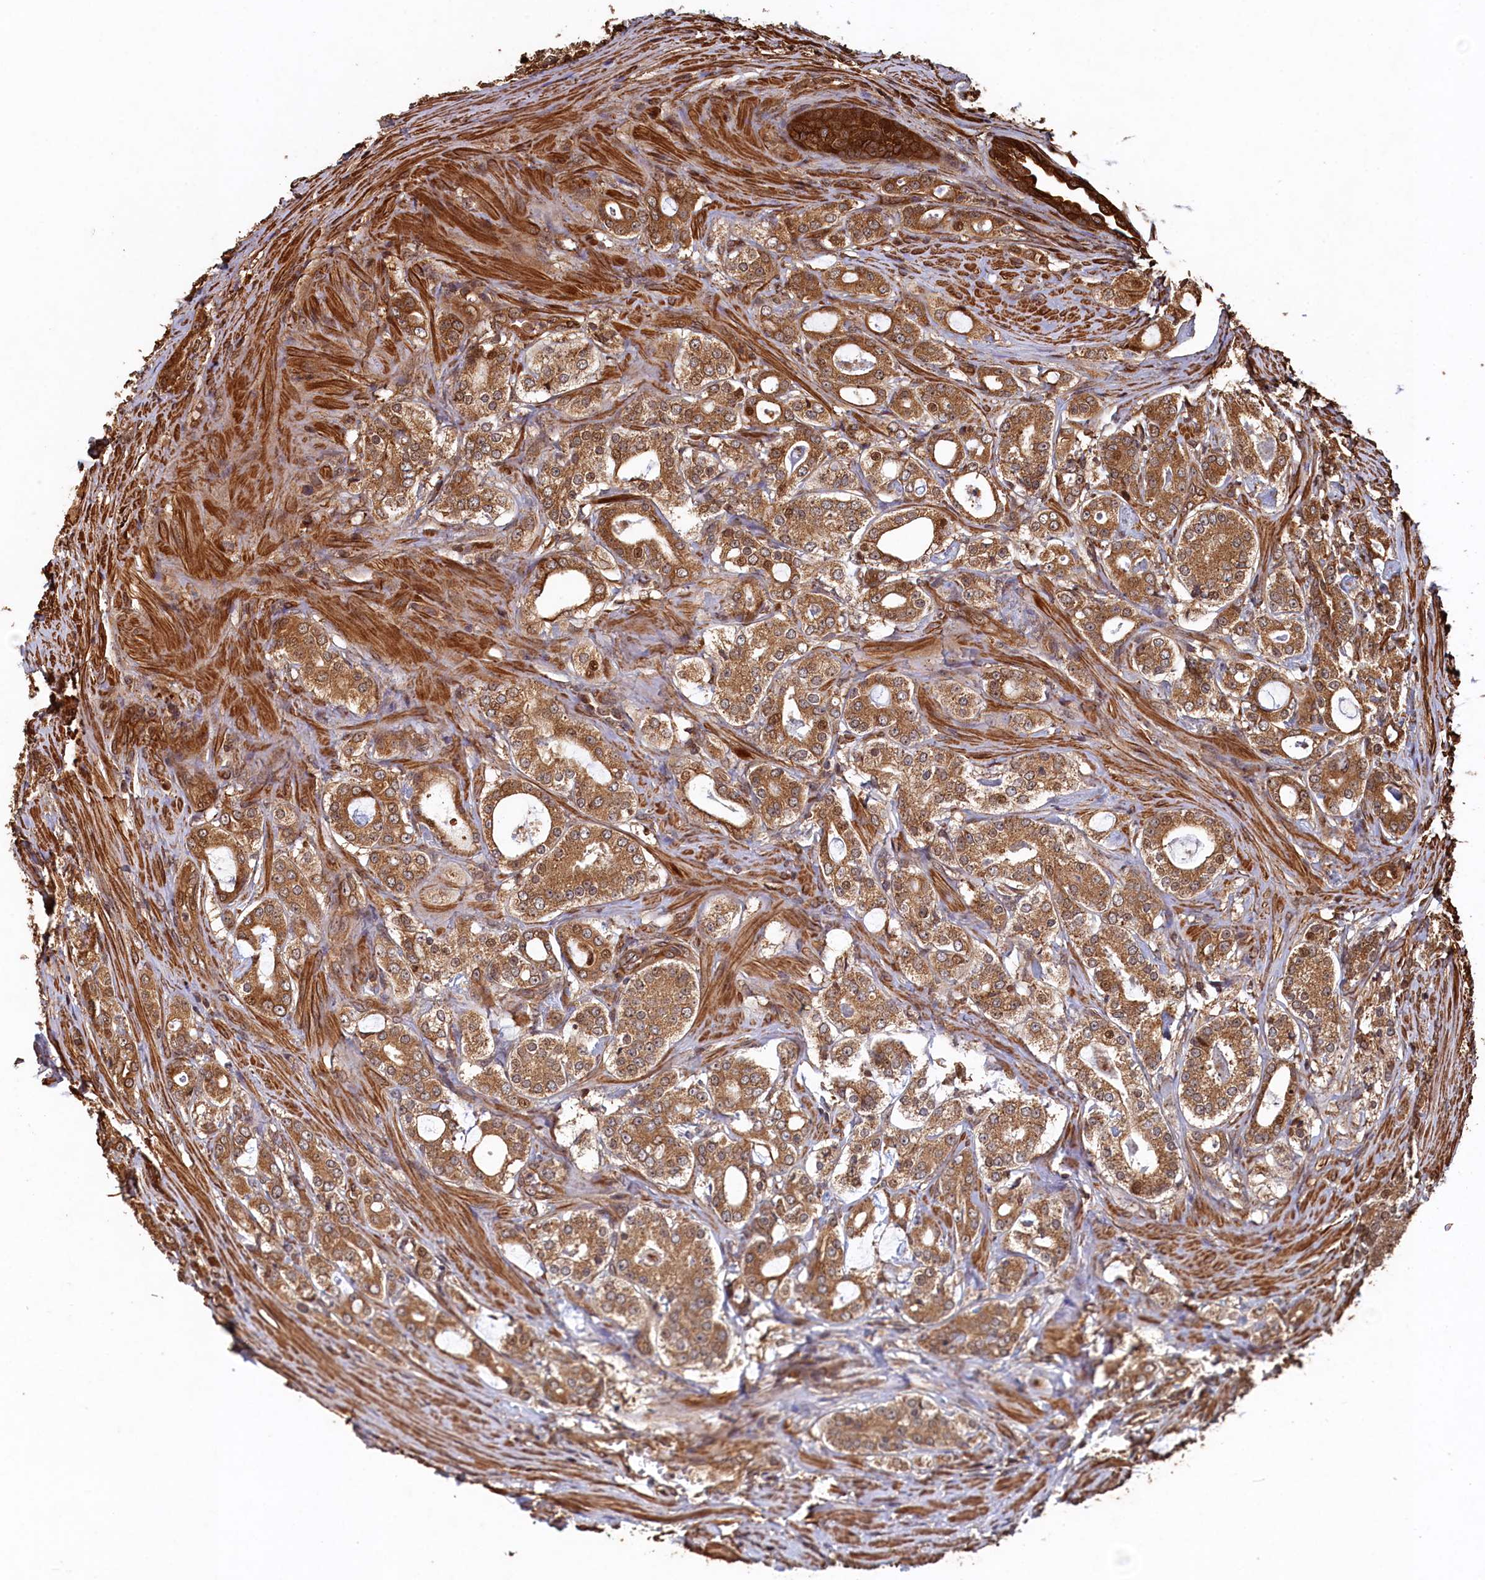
{"staining": {"intensity": "moderate", "quantity": ">75%", "location": "cytoplasmic/membranous"}, "tissue": "prostate cancer", "cell_type": "Tumor cells", "image_type": "cancer", "snomed": [{"axis": "morphology", "description": "Adenocarcinoma, High grade"}, {"axis": "topography", "description": "Prostate"}], "caption": "Human prostate adenocarcinoma (high-grade) stained for a protein (brown) demonstrates moderate cytoplasmic/membranous positive staining in approximately >75% of tumor cells.", "gene": "PIGN", "patient": {"sex": "male", "age": 63}}